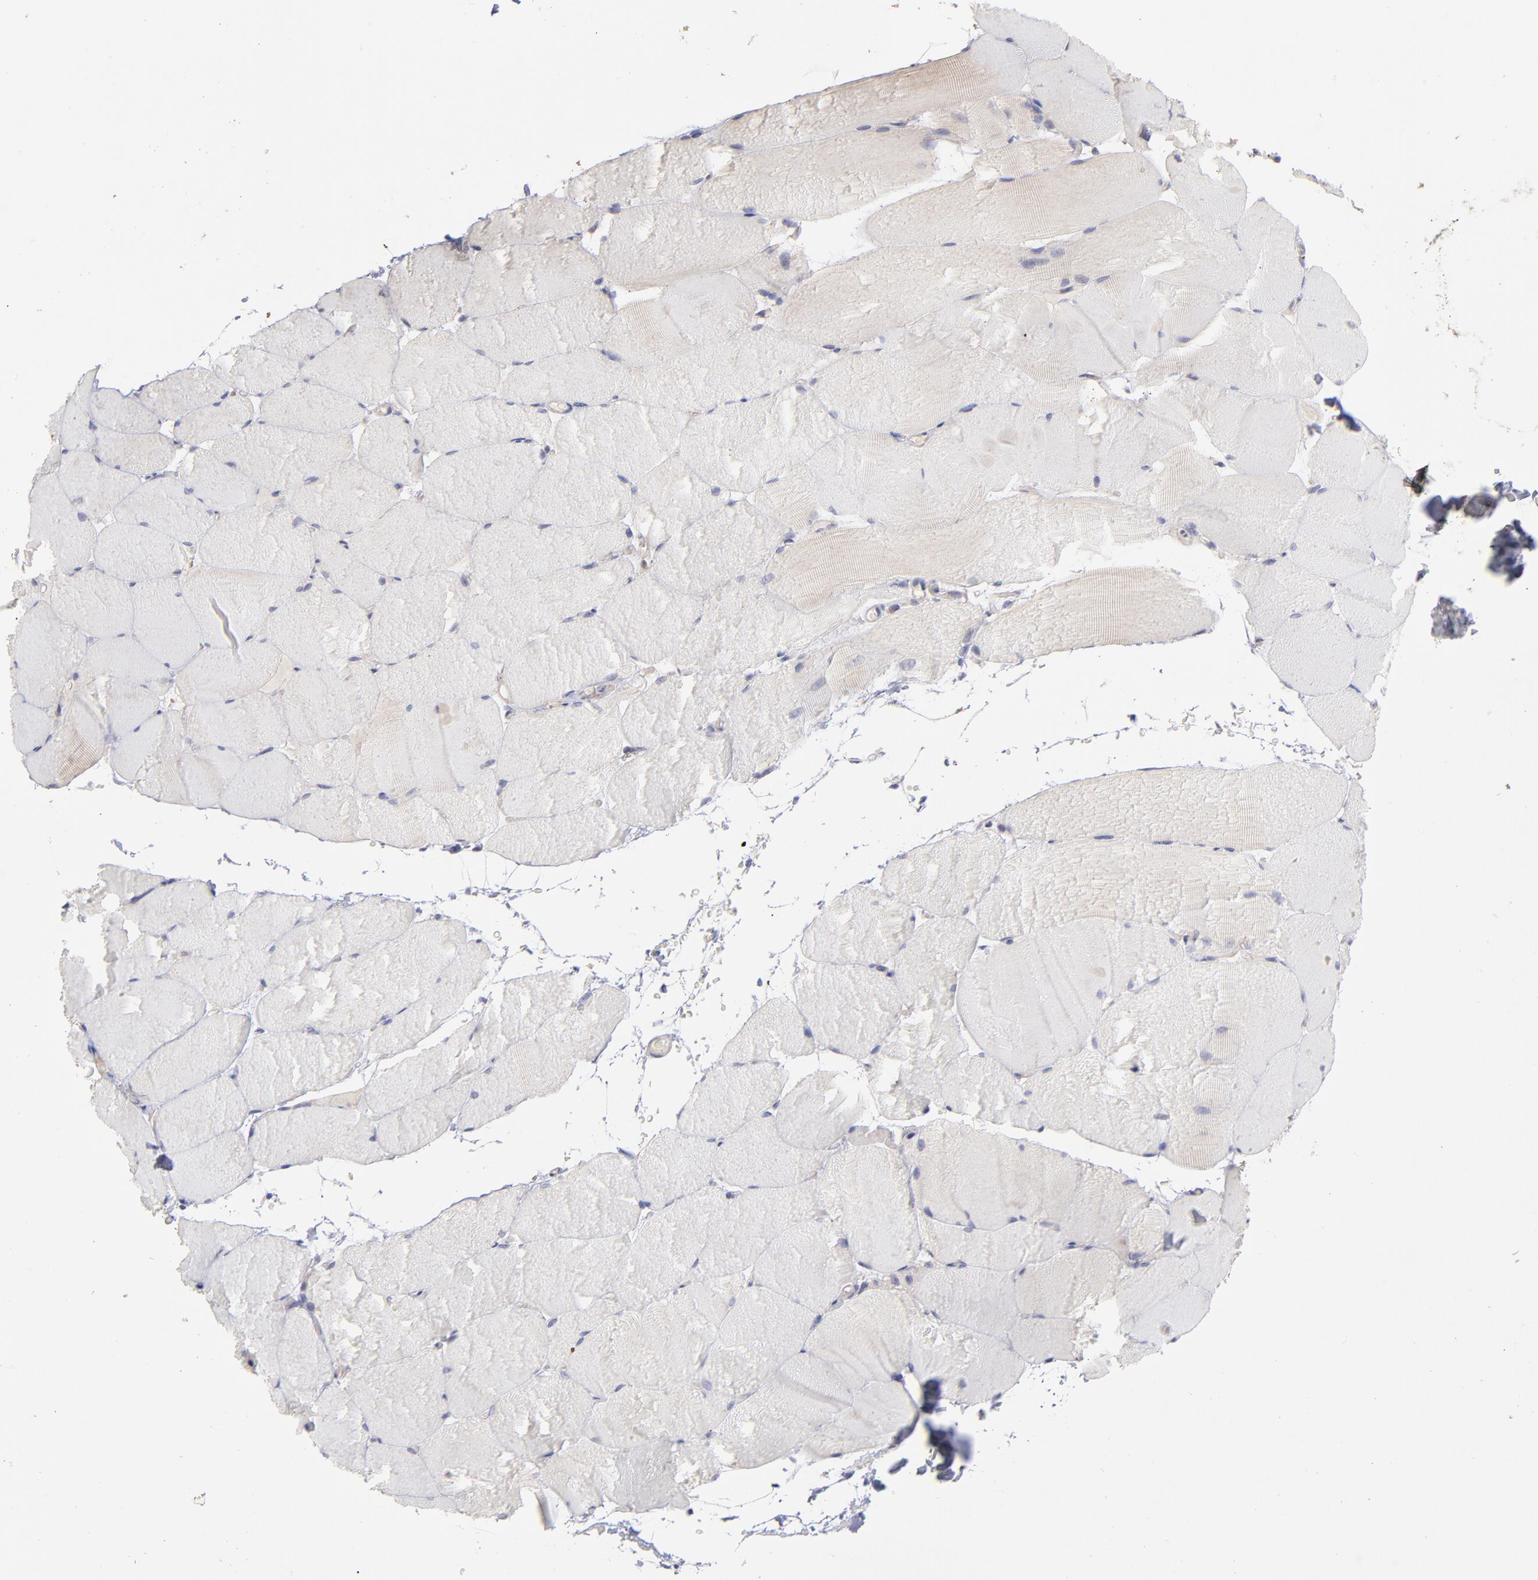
{"staining": {"intensity": "negative", "quantity": "none", "location": "none"}, "tissue": "skeletal muscle", "cell_type": "Myocytes", "image_type": "normal", "snomed": [{"axis": "morphology", "description": "Normal tissue, NOS"}, {"axis": "topography", "description": "Skeletal muscle"}, {"axis": "topography", "description": "Parathyroid gland"}], "caption": "This is an immunohistochemistry (IHC) image of benign skeletal muscle. There is no expression in myocytes.", "gene": "RPLP0", "patient": {"sex": "female", "age": 37}}